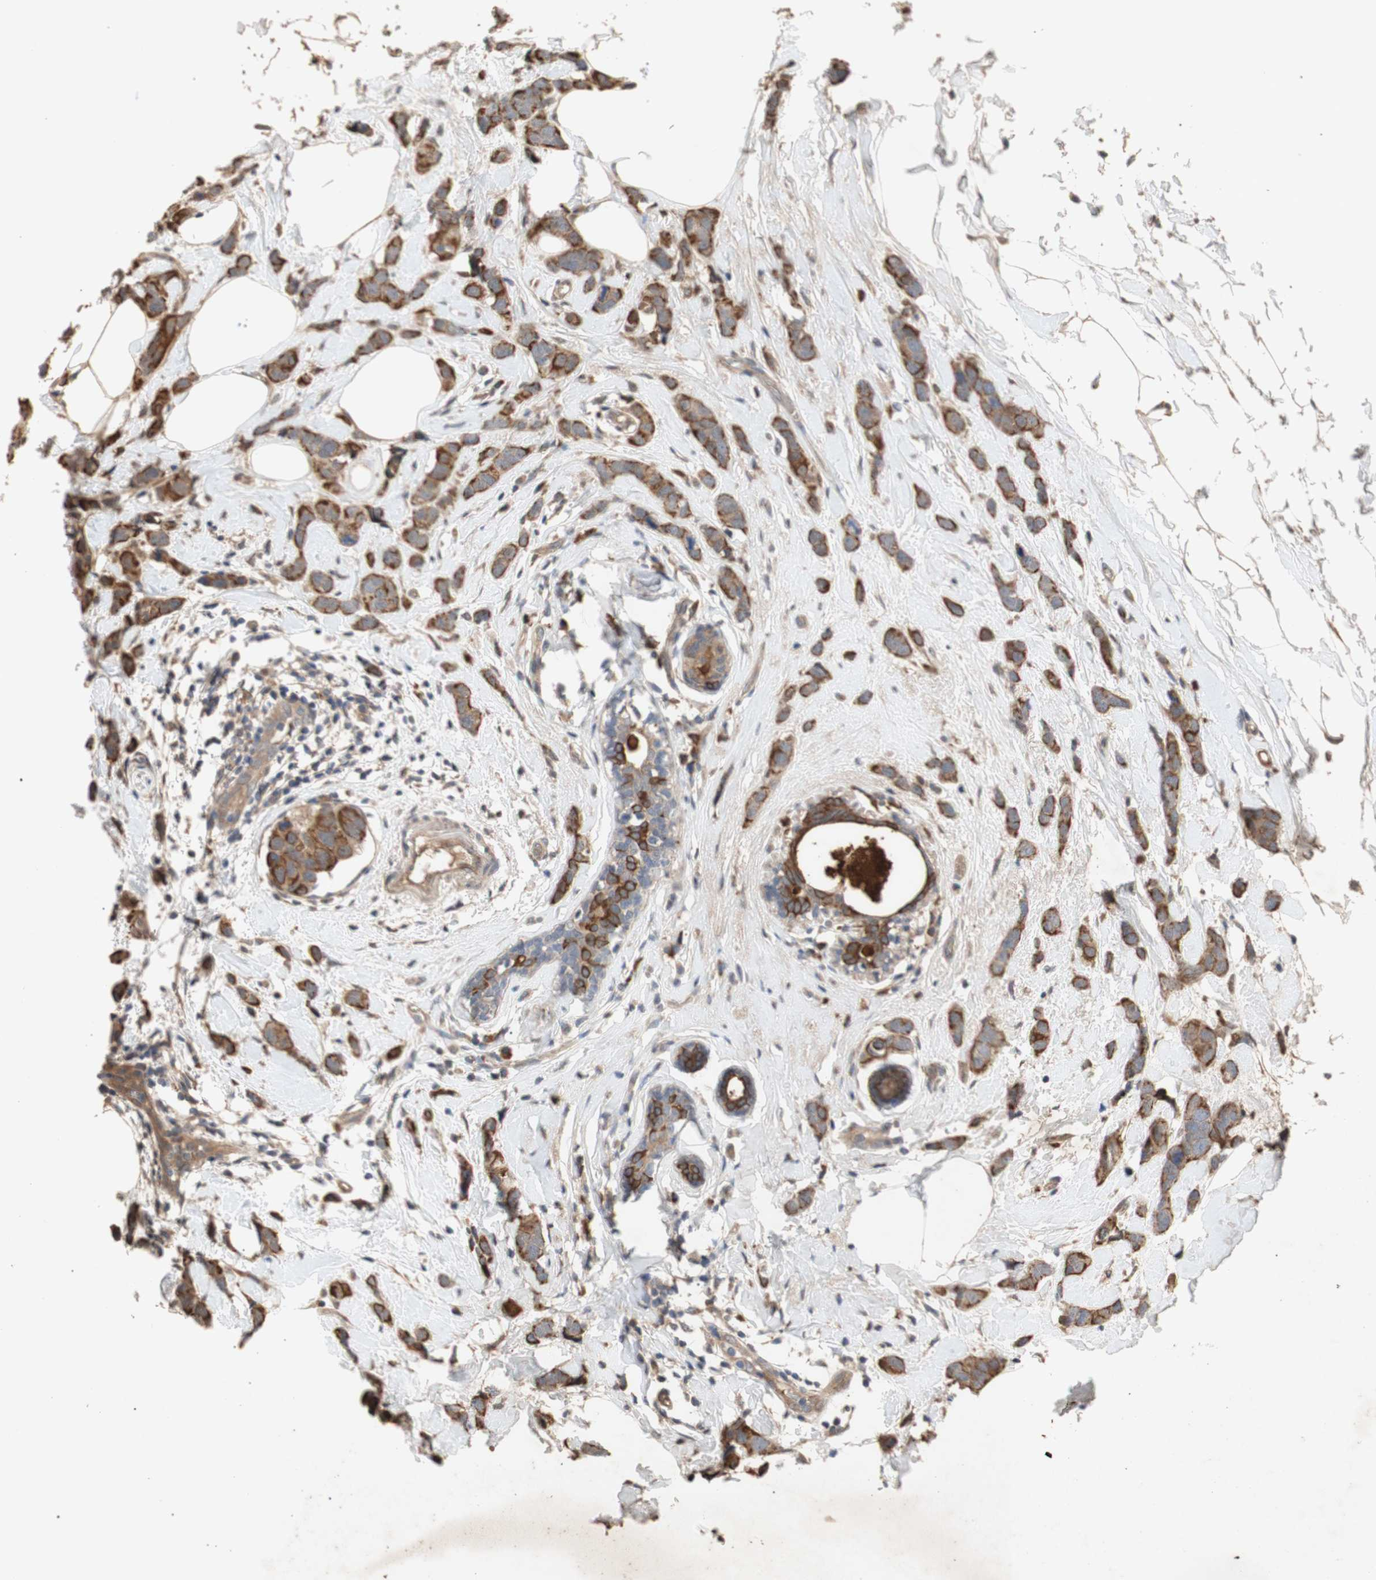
{"staining": {"intensity": "strong", "quantity": ">75%", "location": "cytoplasmic/membranous"}, "tissue": "breast cancer", "cell_type": "Tumor cells", "image_type": "cancer", "snomed": [{"axis": "morphology", "description": "Normal tissue, NOS"}, {"axis": "morphology", "description": "Duct carcinoma"}, {"axis": "topography", "description": "Breast"}], "caption": "Breast intraductal carcinoma was stained to show a protein in brown. There is high levels of strong cytoplasmic/membranous positivity in about >75% of tumor cells.", "gene": "PKN1", "patient": {"sex": "female", "age": 50}}